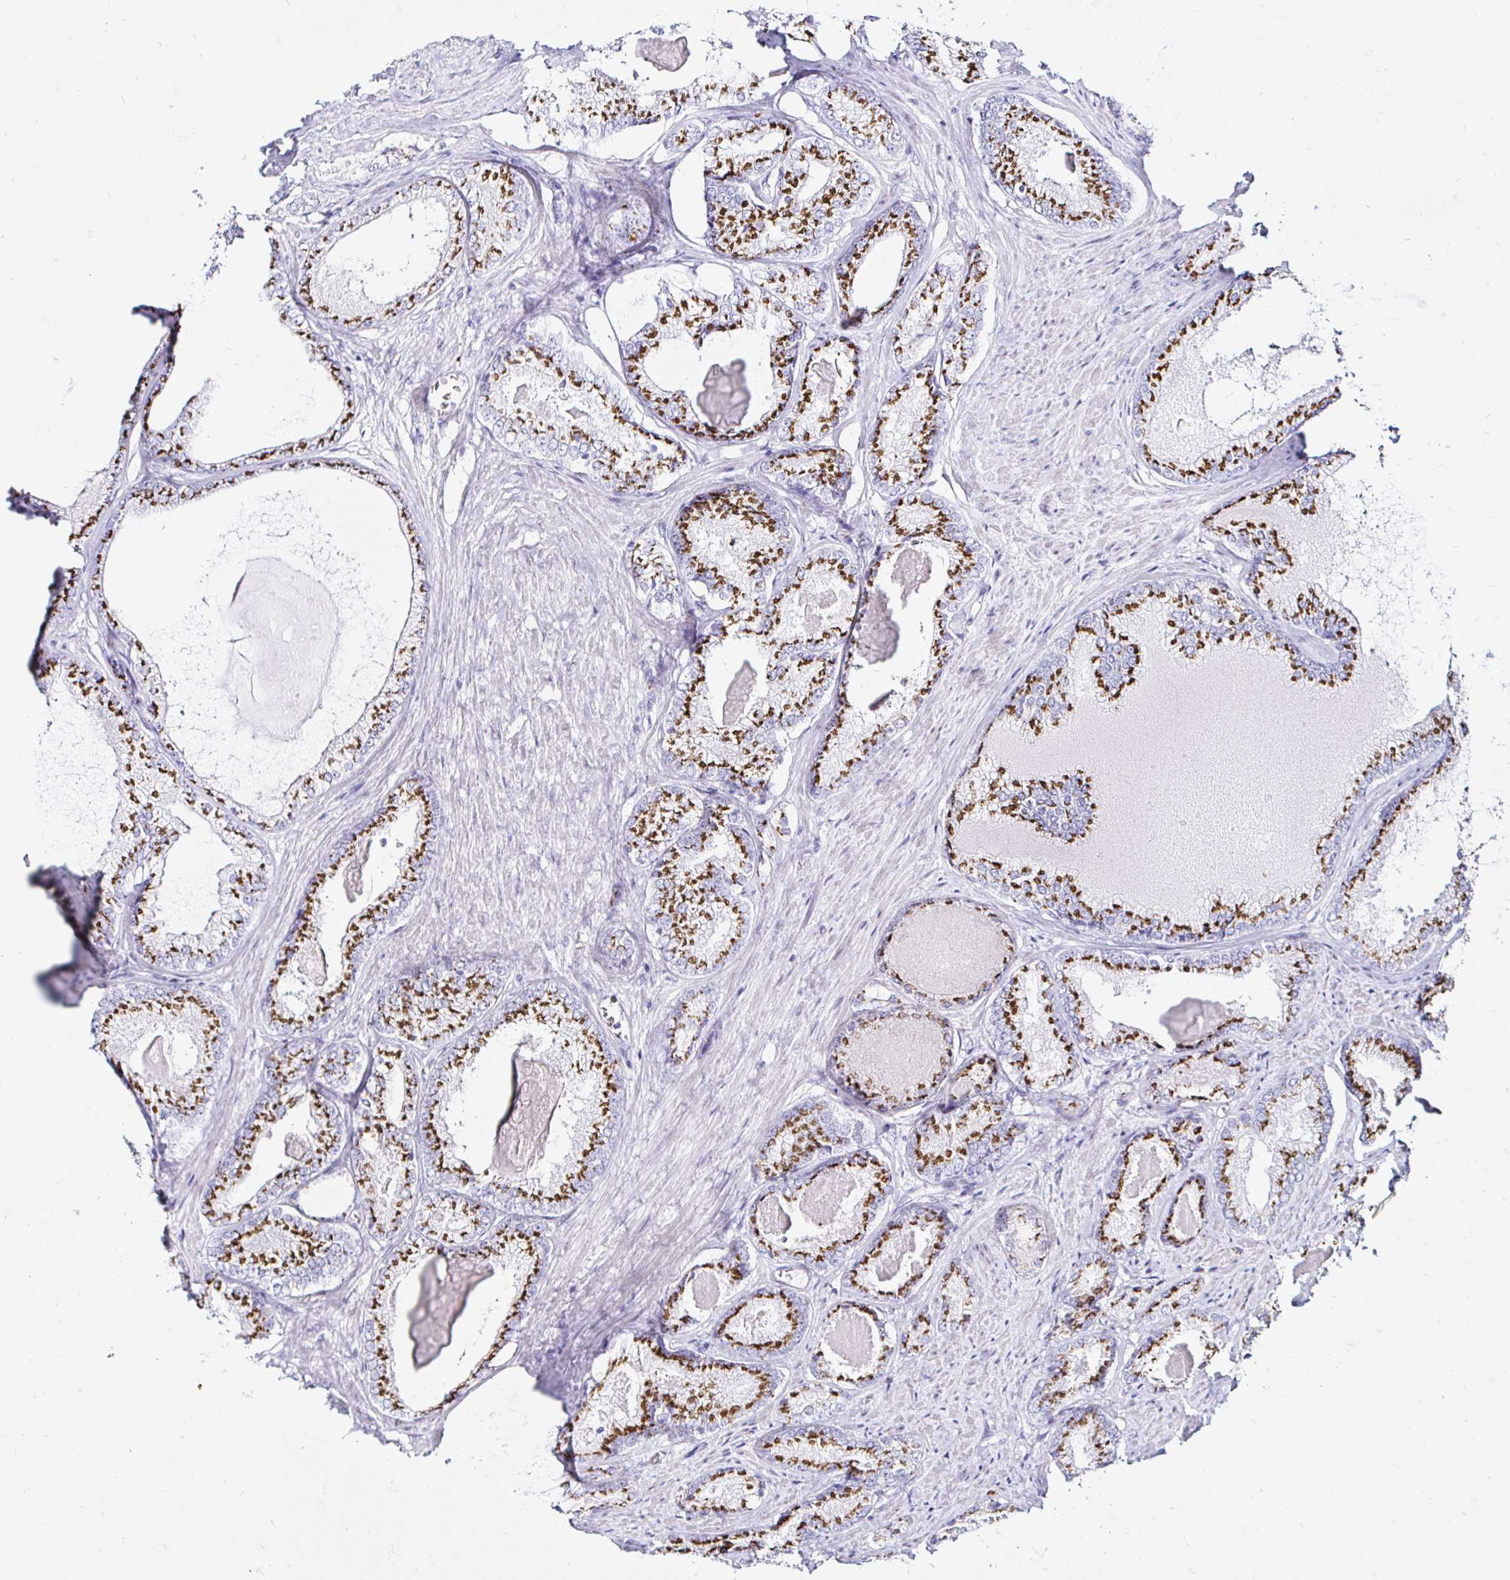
{"staining": {"intensity": "strong", "quantity": ">75%", "location": "cytoplasmic/membranous"}, "tissue": "prostate cancer", "cell_type": "Tumor cells", "image_type": "cancer", "snomed": [{"axis": "morphology", "description": "Adenocarcinoma, NOS"}, {"axis": "morphology", "description": "Adenocarcinoma, Low grade"}, {"axis": "topography", "description": "Prostate"}], "caption": "Prostate cancer (adenocarcinoma) was stained to show a protein in brown. There is high levels of strong cytoplasmic/membranous staining in approximately >75% of tumor cells. (brown staining indicates protein expression, while blue staining denotes nuclei).", "gene": "ZNF432", "patient": {"sex": "male", "age": 68}}